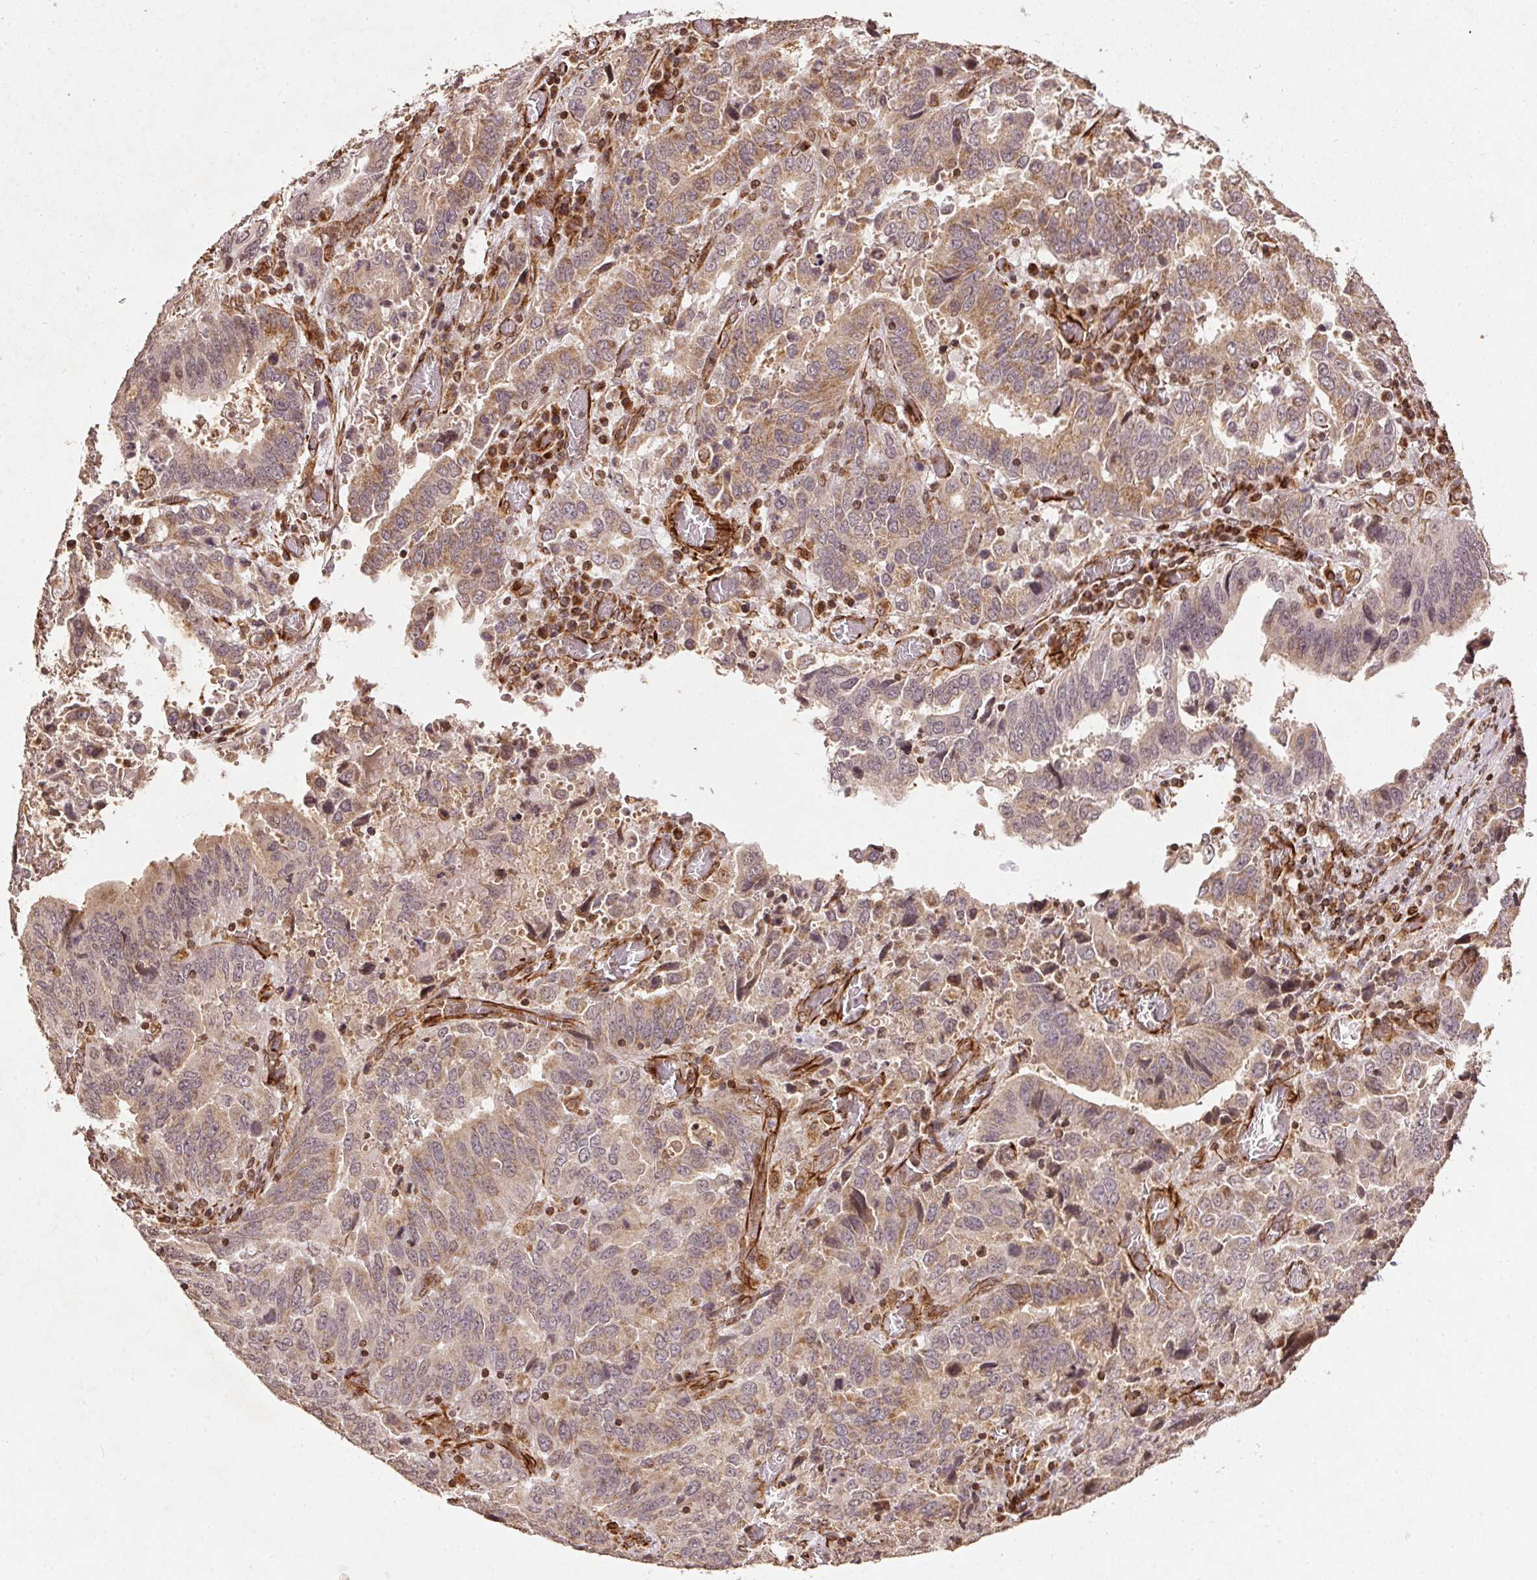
{"staining": {"intensity": "weak", "quantity": "25%-75%", "location": "cytoplasmic/membranous"}, "tissue": "stomach cancer", "cell_type": "Tumor cells", "image_type": "cancer", "snomed": [{"axis": "morphology", "description": "Adenocarcinoma, NOS"}, {"axis": "topography", "description": "Stomach, upper"}], "caption": "This image displays IHC staining of human adenocarcinoma (stomach), with low weak cytoplasmic/membranous staining in approximately 25%-75% of tumor cells.", "gene": "SPRED2", "patient": {"sex": "male", "age": 74}}